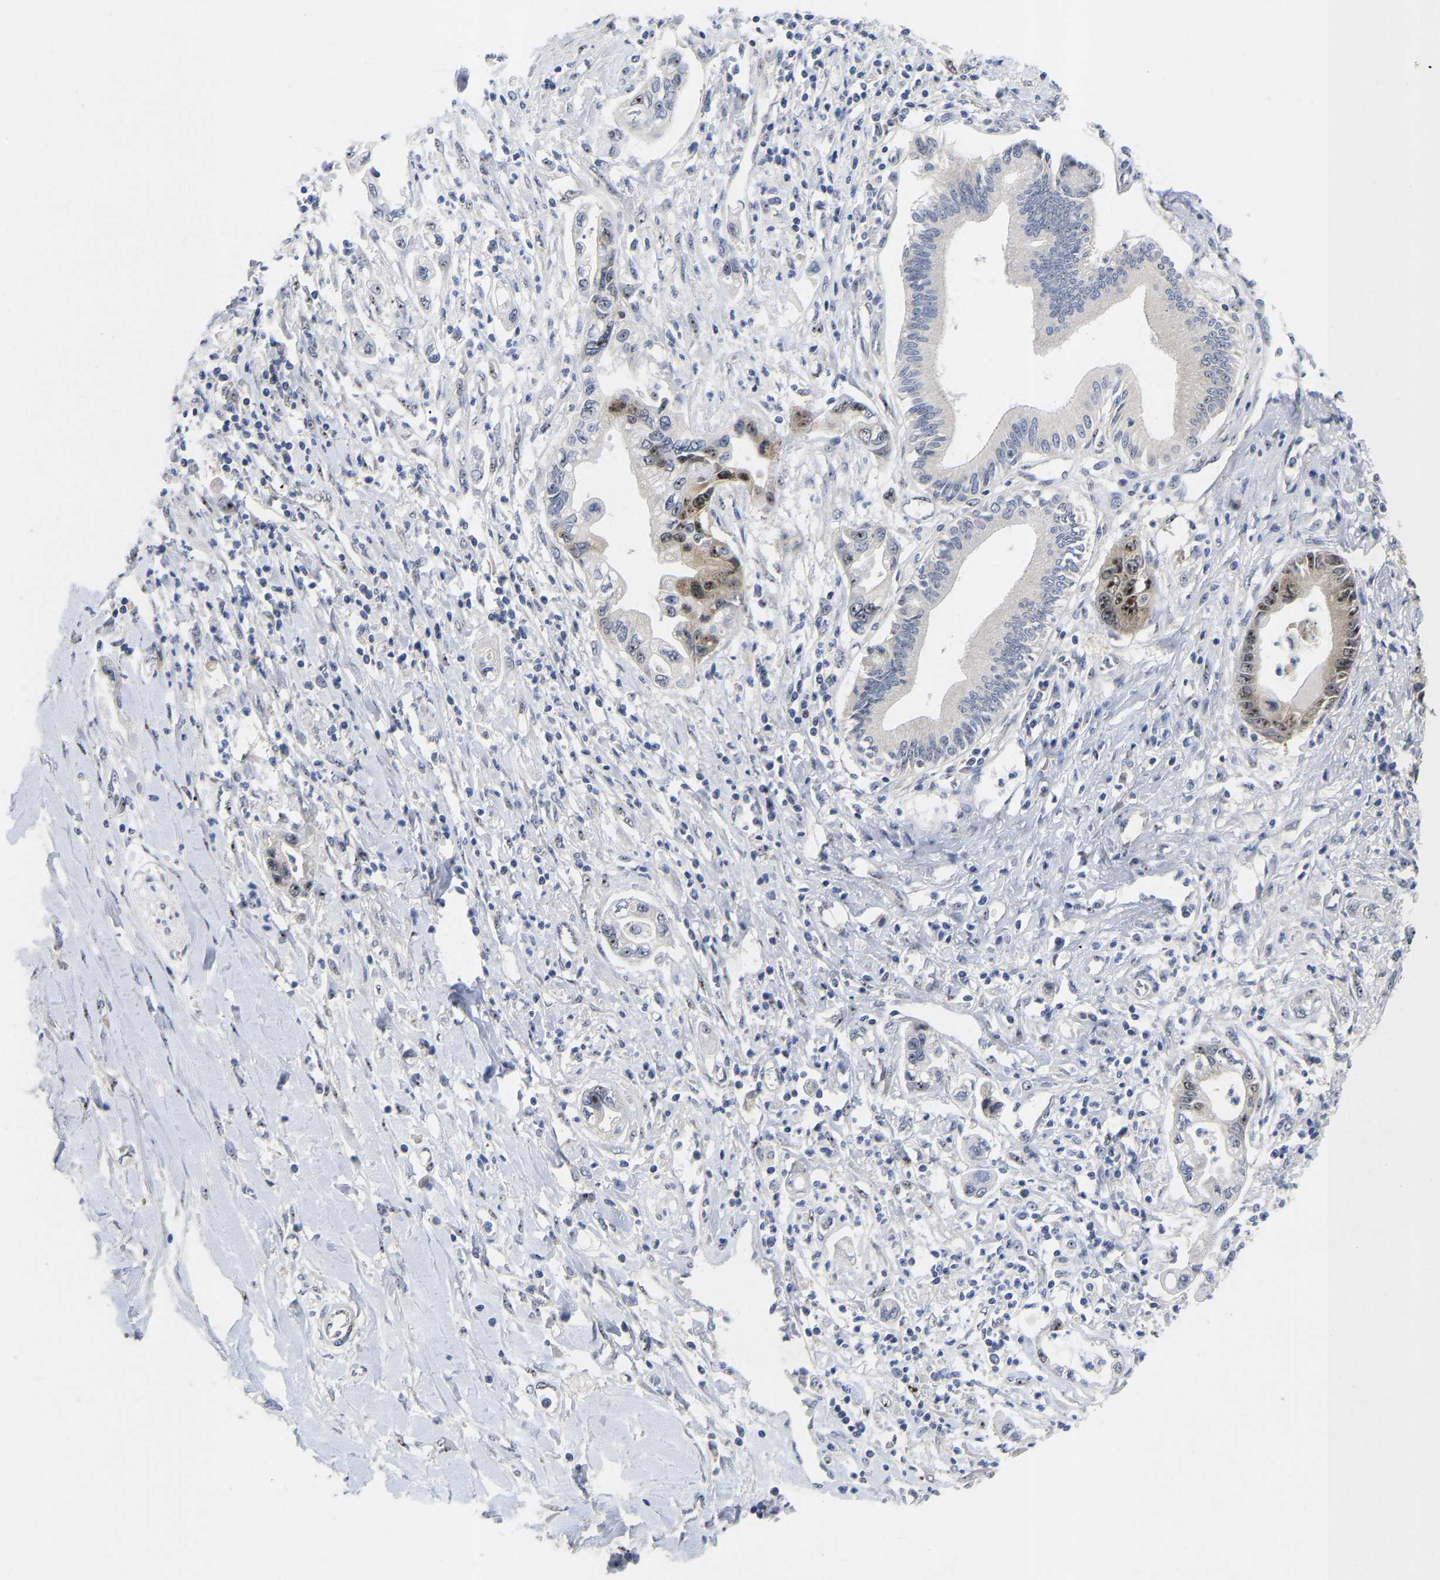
{"staining": {"intensity": "moderate", "quantity": "<25%", "location": "nuclear"}, "tissue": "pancreatic cancer", "cell_type": "Tumor cells", "image_type": "cancer", "snomed": [{"axis": "morphology", "description": "Adenocarcinoma, NOS"}, {"axis": "topography", "description": "Pancreas"}], "caption": "Immunohistochemistry (DAB (3,3'-diaminobenzidine)) staining of human adenocarcinoma (pancreatic) displays moderate nuclear protein staining in about <25% of tumor cells. (Stains: DAB (3,3'-diaminobenzidine) in brown, nuclei in blue, Microscopy: brightfield microscopy at high magnification).", "gene": "NLE1", "patient": {"sex": "male", "age": 56}}